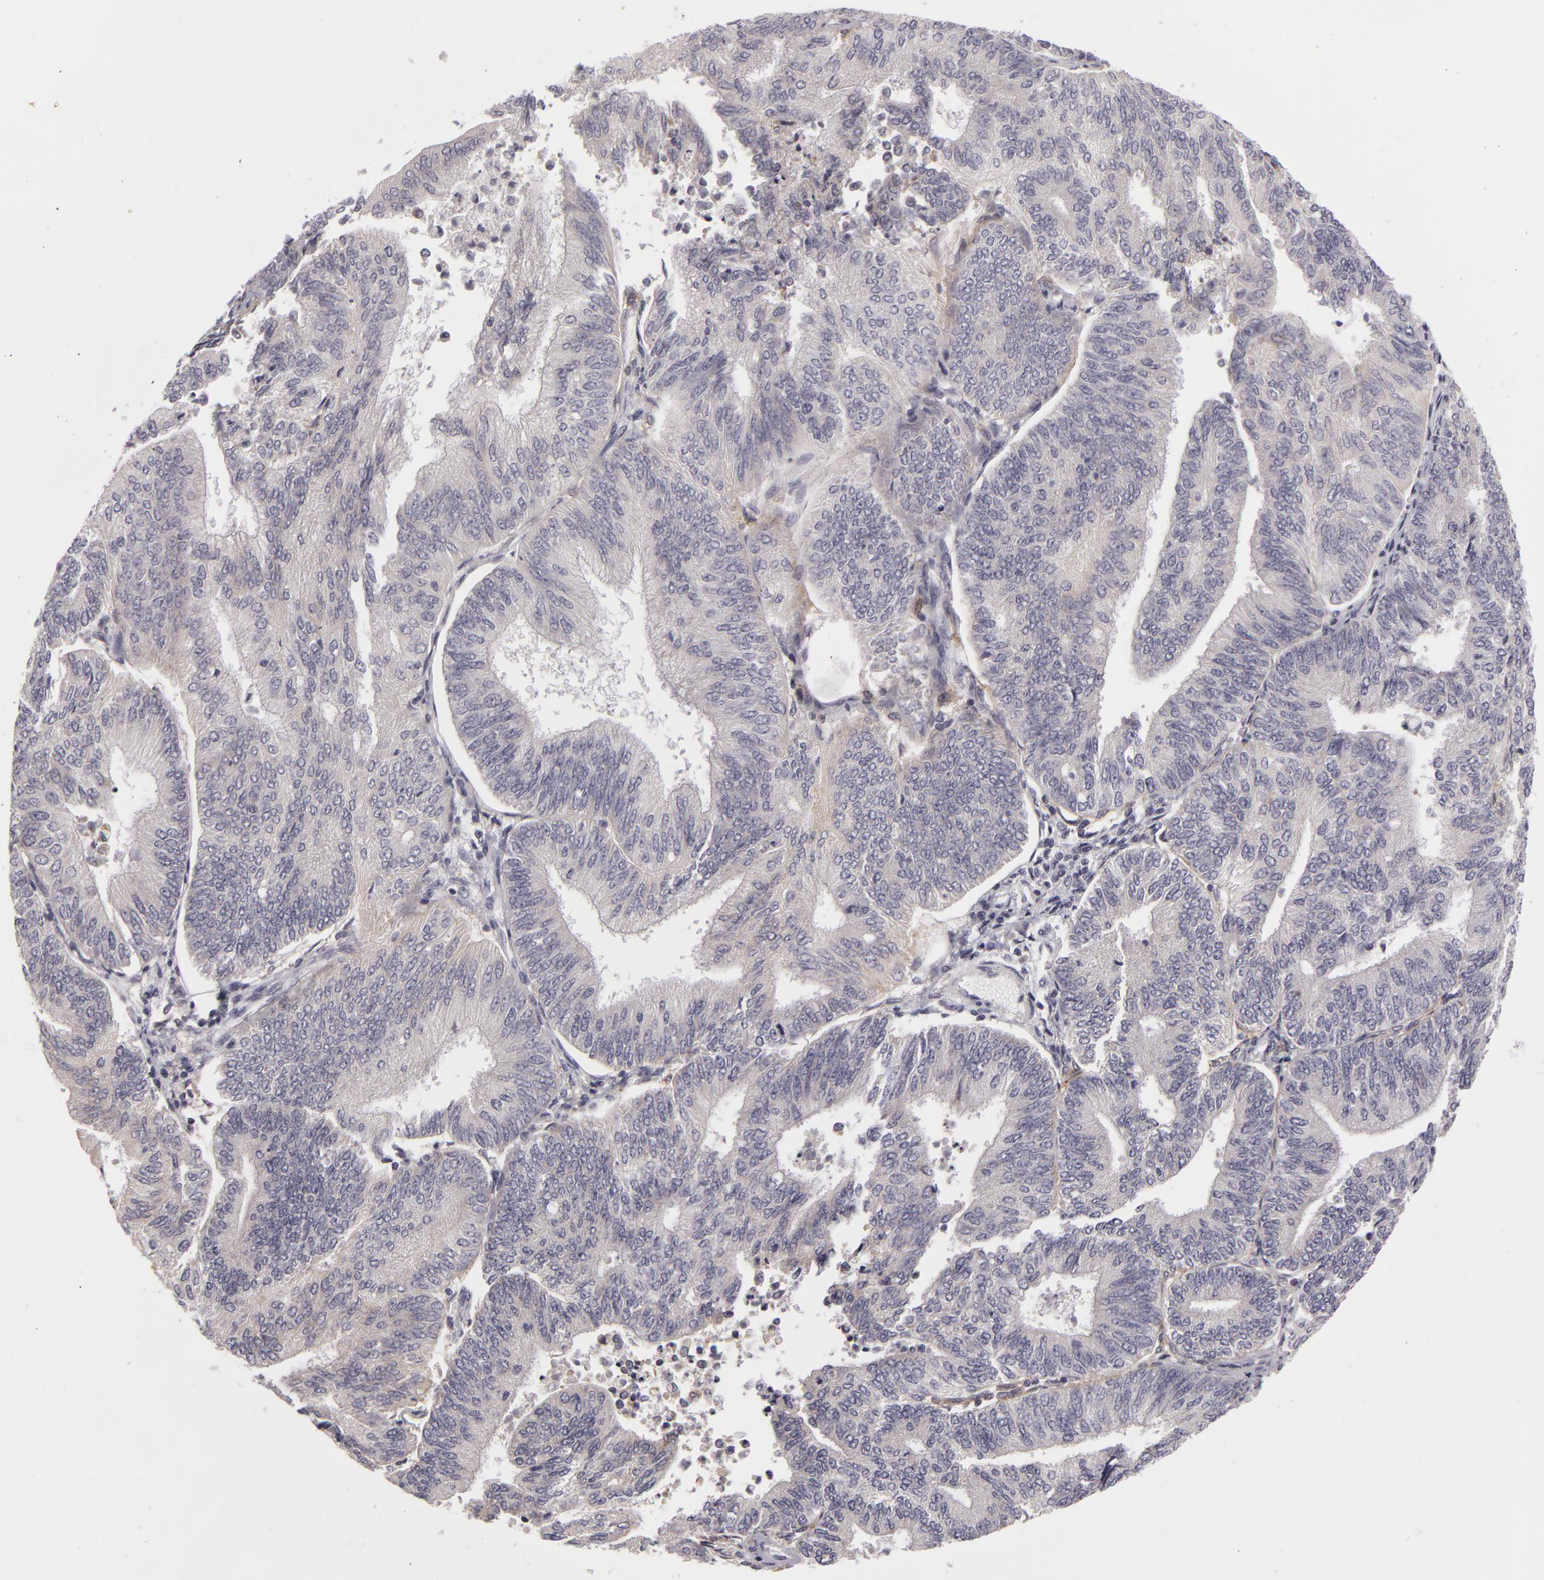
{"staining": {"intensity": "weak", "quantity": "<25%", "location": "cytoplasmic/membranous"}, "tissue": "endometrial cancer", "cell_type": "Tumor cells", "image_type": "cancer", "snomed": [{"axis": "morphology", "description": "Adenocarcinoma, NOS"}, {"axis": "topography", "description": "Endometrium"}], "caption": "Endometrial cancer was stained to show a protein in brown. There is no significant expression in tumor cells.", "gene": "ATP2B3", "patient": {"sex": "female", "age": 55}}